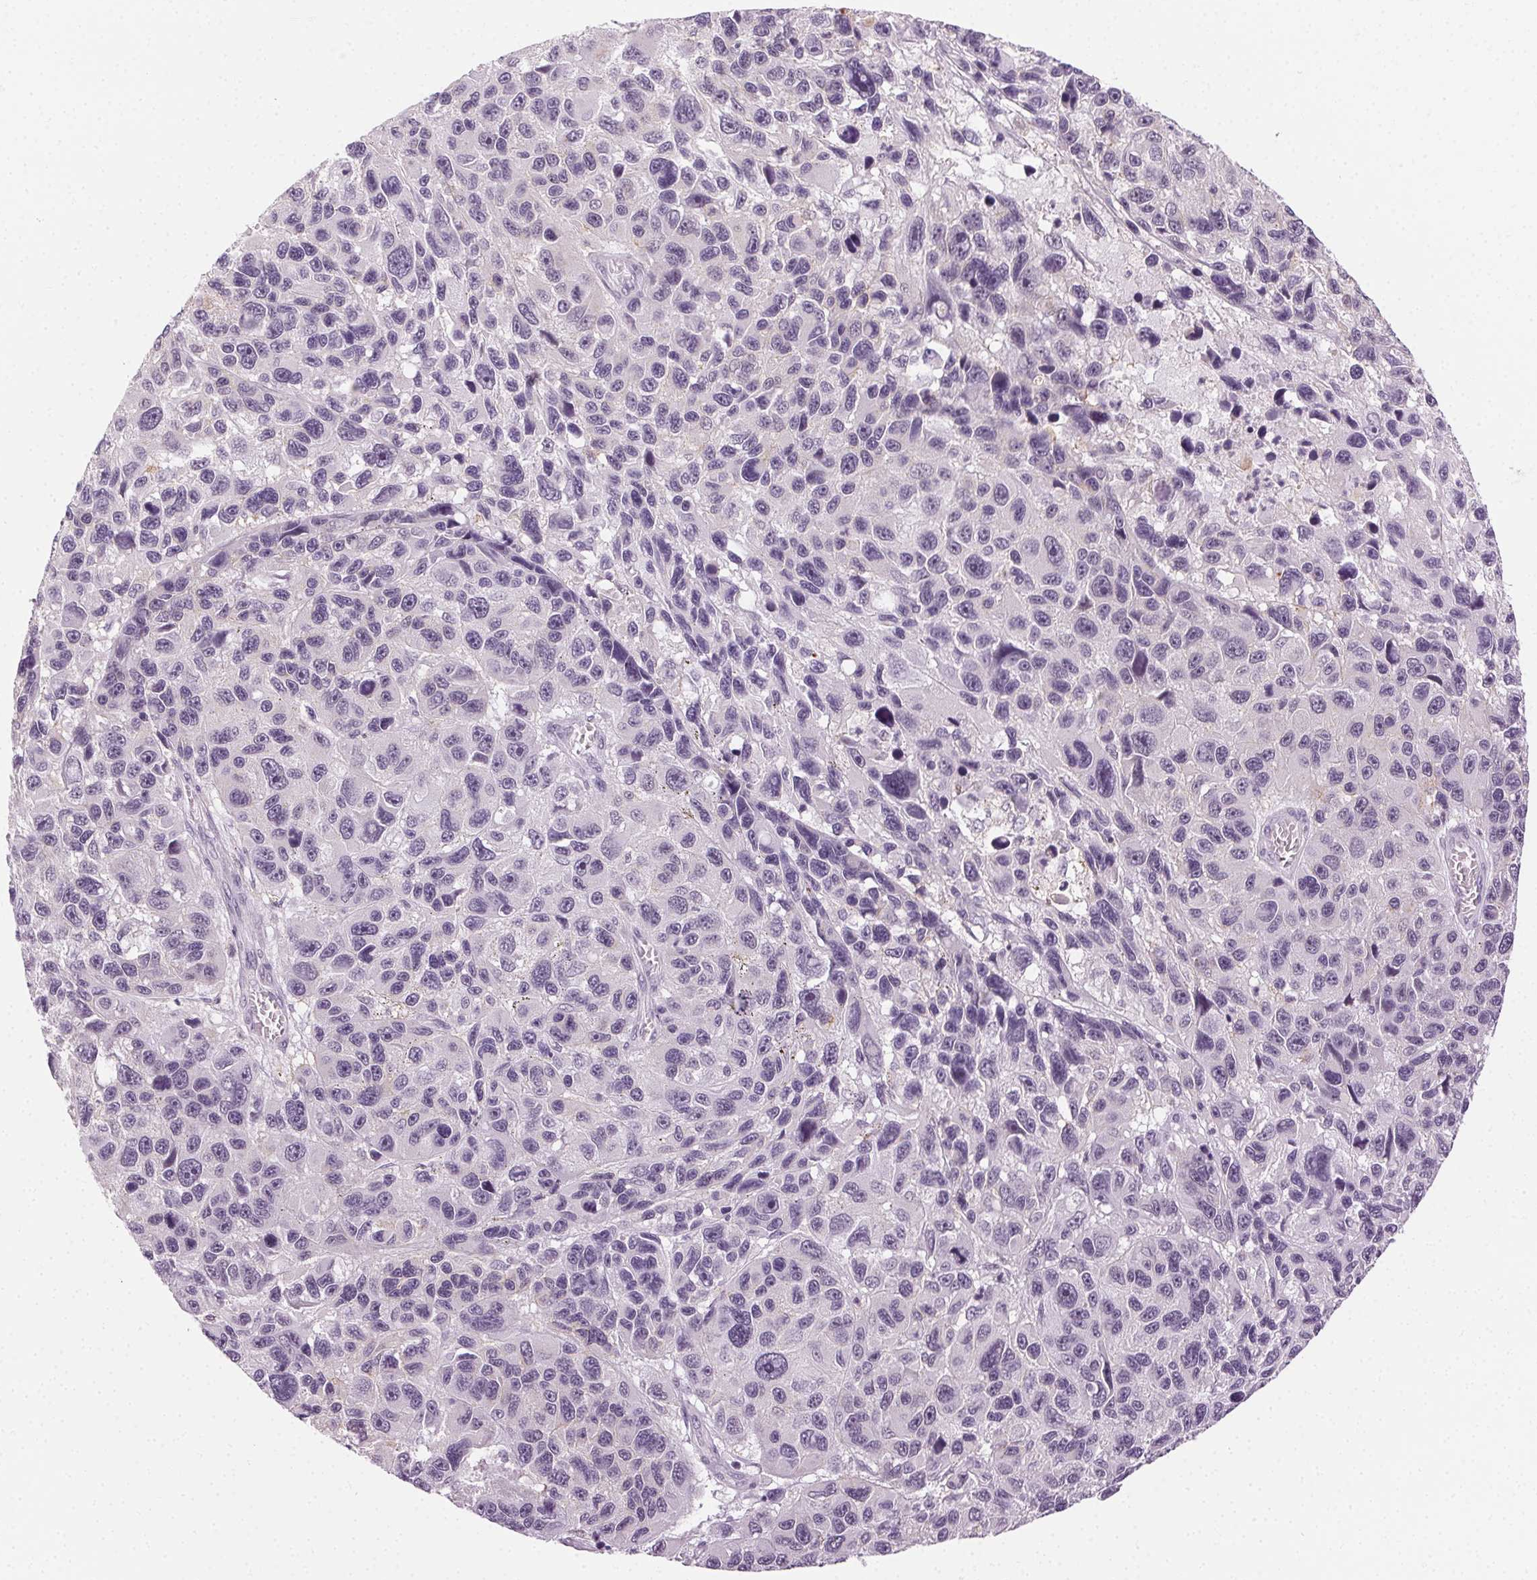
{"staining": {"intensity": "negative", "quantity": "none", "location": "none"}, "tissue": "melanoma", "cell_type": "Tumor cells", "image_type": "cancer", "snomed": [{"axis": "morphology", "description": "Malignant melanoma, NOS"}, {"axis": "topography", "description": "Skin"}], "caption": "Malignant melanoma stained for a protein using IHC displays no expression tumor cells.", "gene": "AIF1L", "patient": {"sex": "male", "age": 53}}